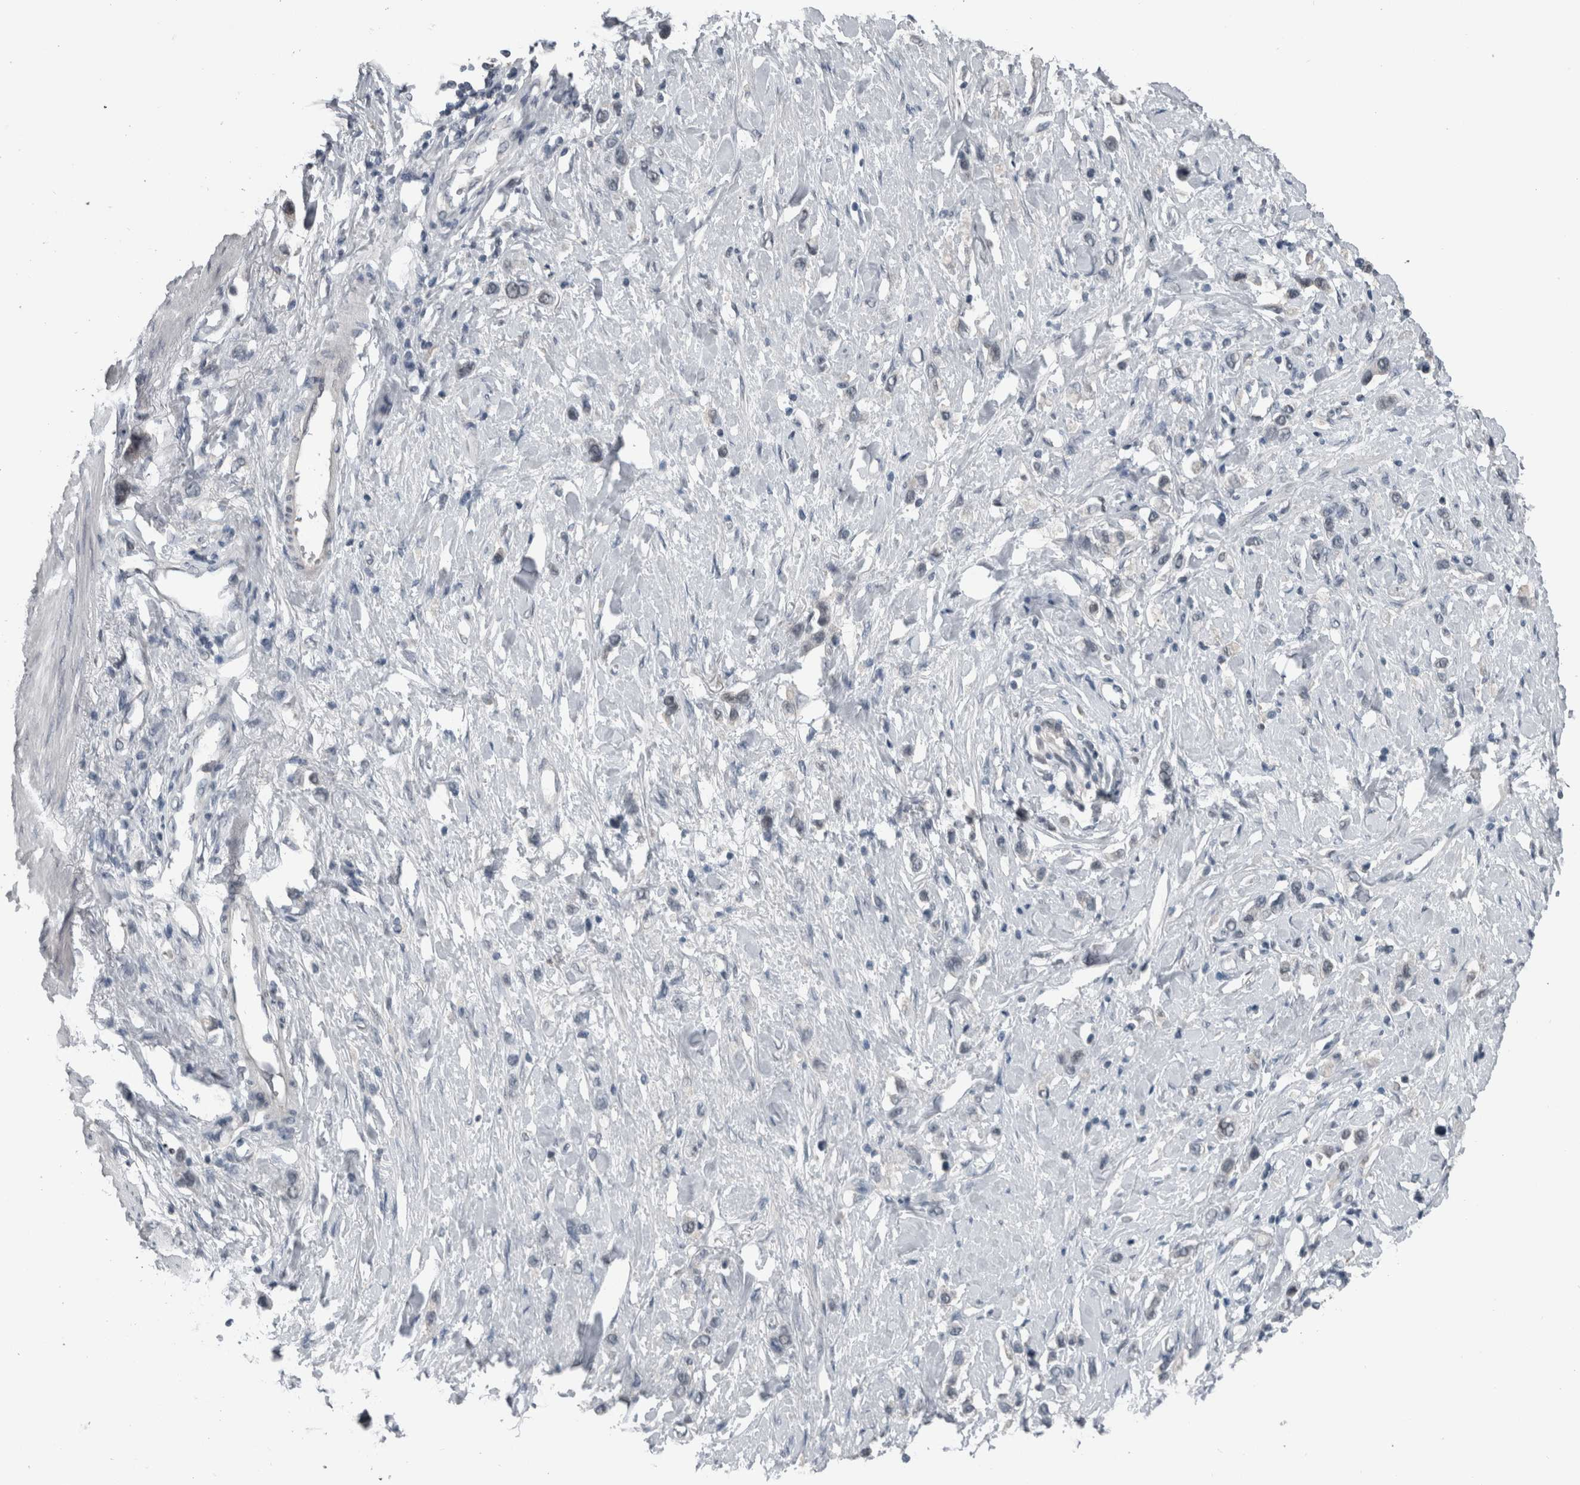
{"staining": {"intensity": "negative", "quantity": "none", "location": "none"}, "tissue": "stomach cancer", "cell_type": "Tumor cells", "image_type": "cancer", "snomed": [{"axis": "morphology", "description": "Adenocarcinoma, NOS"}, {"axis": "topography", "description": "Stomach"}], "caption": "Stomach cancer (adenocarcinoma) stained for a protein using immunohistochemistry (IHC) displays no staining tumor cells.", "gene": "ZBTB21", "patient": {"sex": "female", "age": 65}}